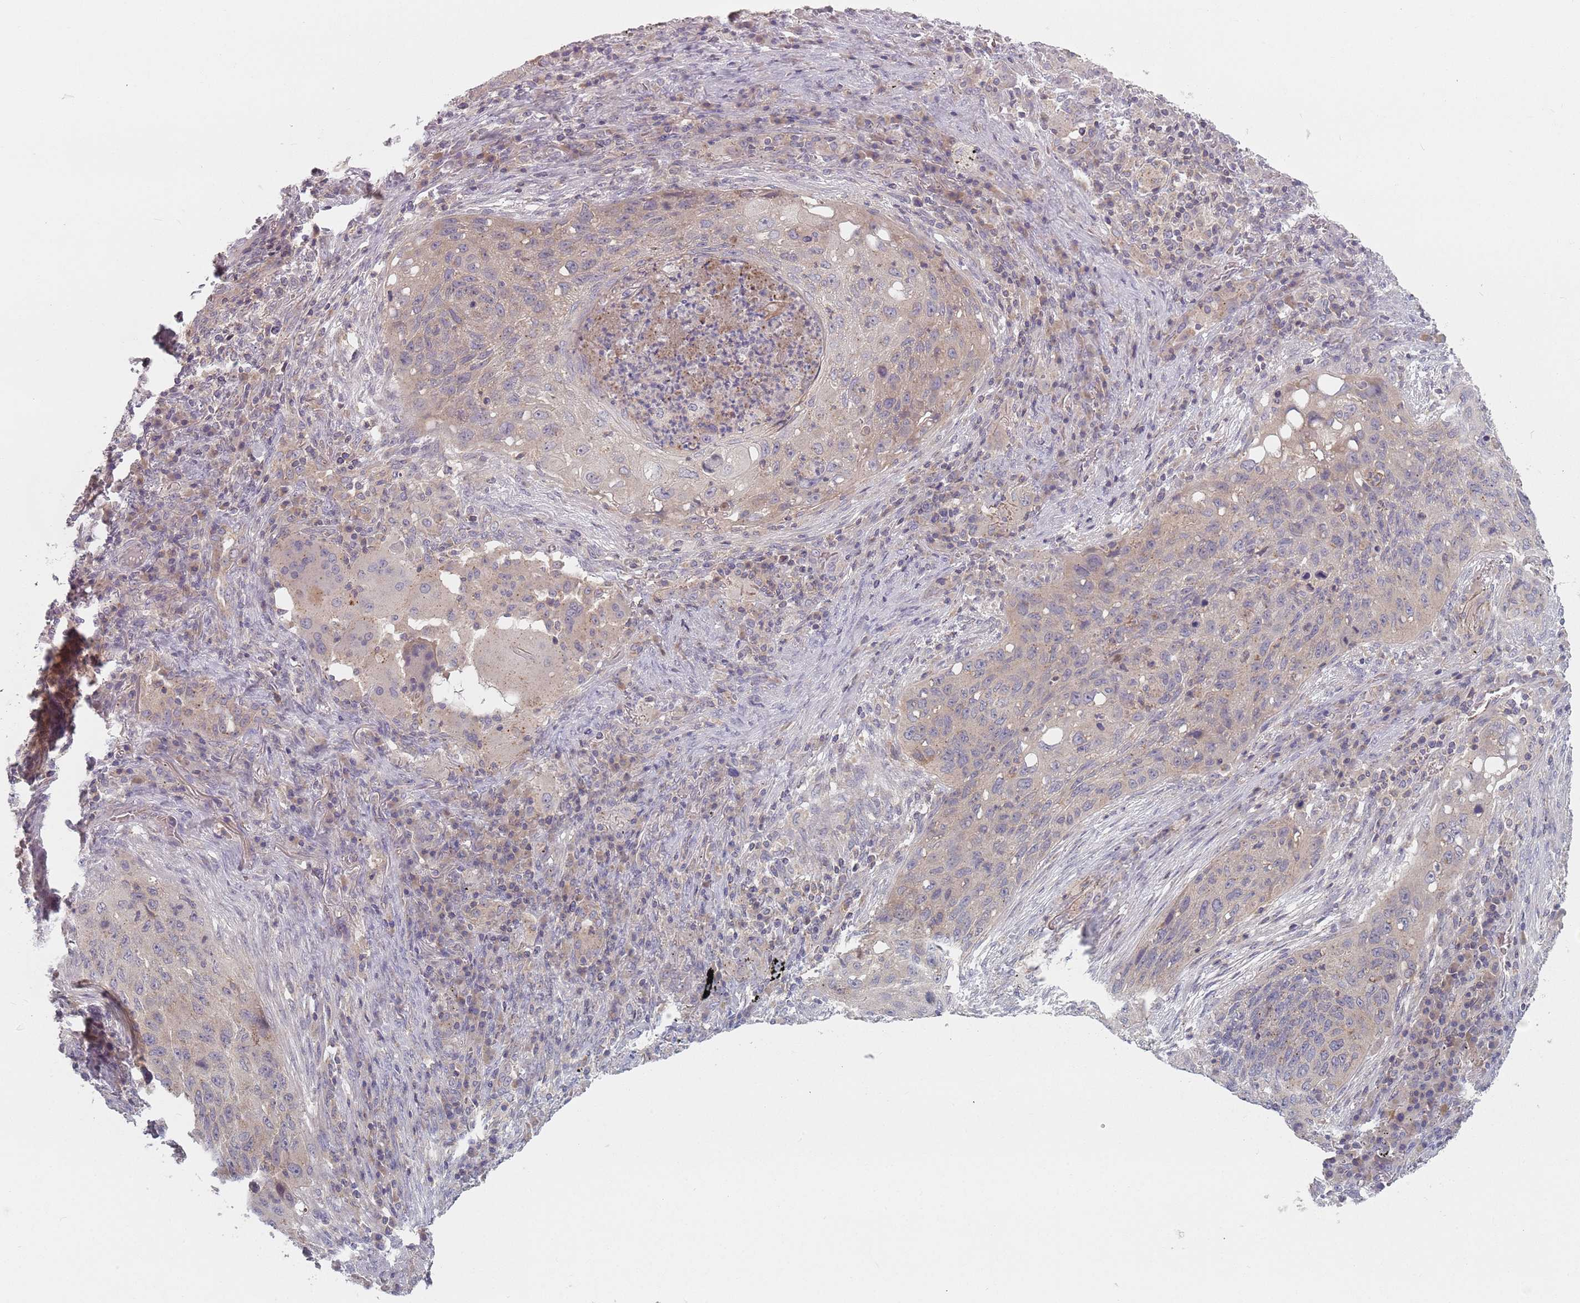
{"staining": {"intensity": "weak", "quantity": "25%-75%", "location": "cytoplasmic/membranous"}, "tissue": "lung cancer", "cell_type": "Tumor cells", "image_type": "cancer", "snomed": [{"axis": "morphology", "description": "Squamous cell carcinoma, NOS"}, {"axis": "topography", "description": "Lung"}], "caption": "Weak cytoplasmic/membranous protein expression is appreciated in about 25%-75% of tumor cells in lung cancer (squamous cell carcinoma).", "gene": "ASB13", "patient": {"sex": "female", "age": 63}}